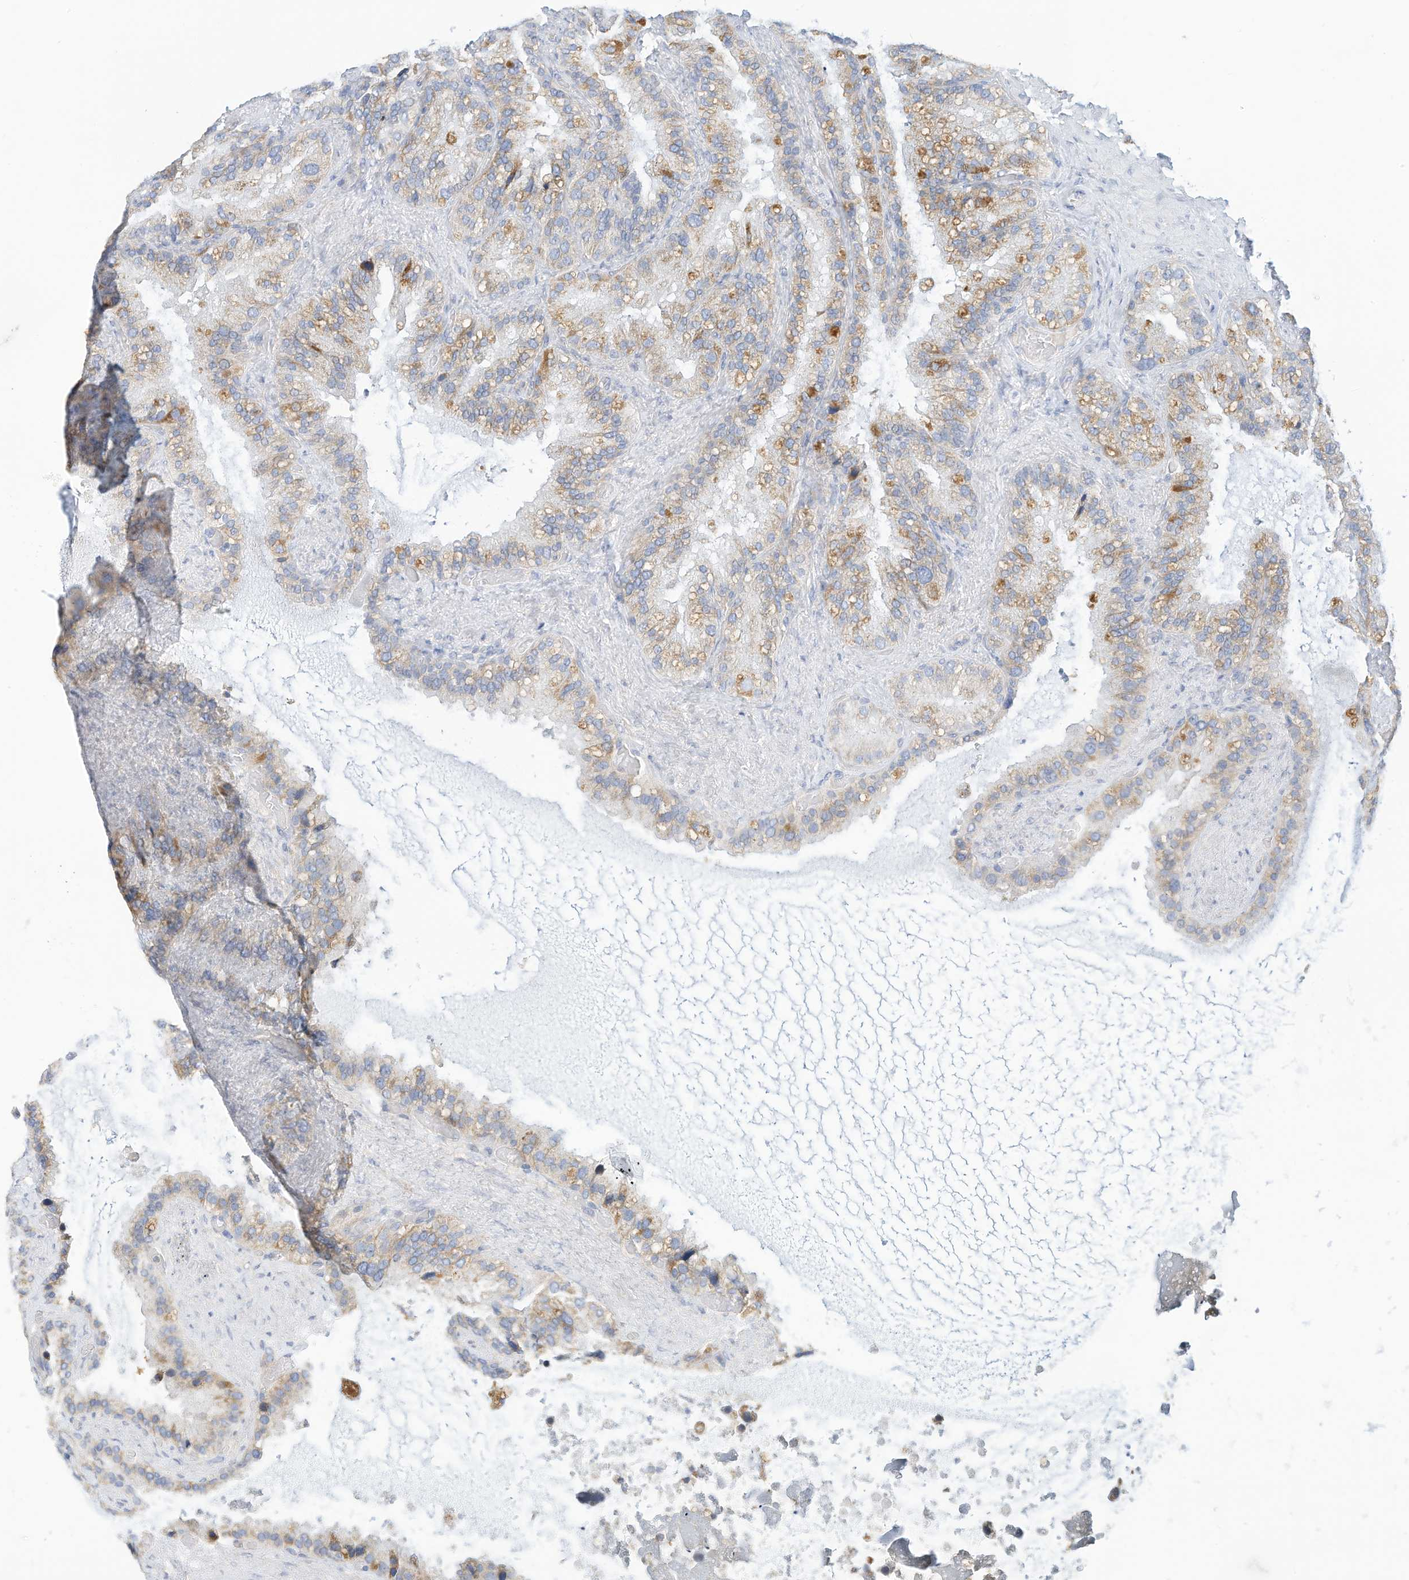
{"staining": {"intensity": "moderate", "quantity": "<25%", "location": "cytoplasmic/membranous"}, "tissue": "seminal vesicle", "cell_type": "Glandular cells", "image_type": "normal", "snomed": [{"axis": "morphology", "description": "Normal tissue, NOS"}, {"axis": "topography", "description": "Prostate"}, {"axis": "topography", "description": "Seminal veicle"}], "caption": "IHC (DAB (3,3'-diaminobenzidine)) staining of benign seminal vesicle shows moderate cytoplasmic/membranous protein staining in about <25% of glandular cells. Nuclei are stained in blue.", "gene": "RHOH", "patient": {"sex": "male", "age": 68}}